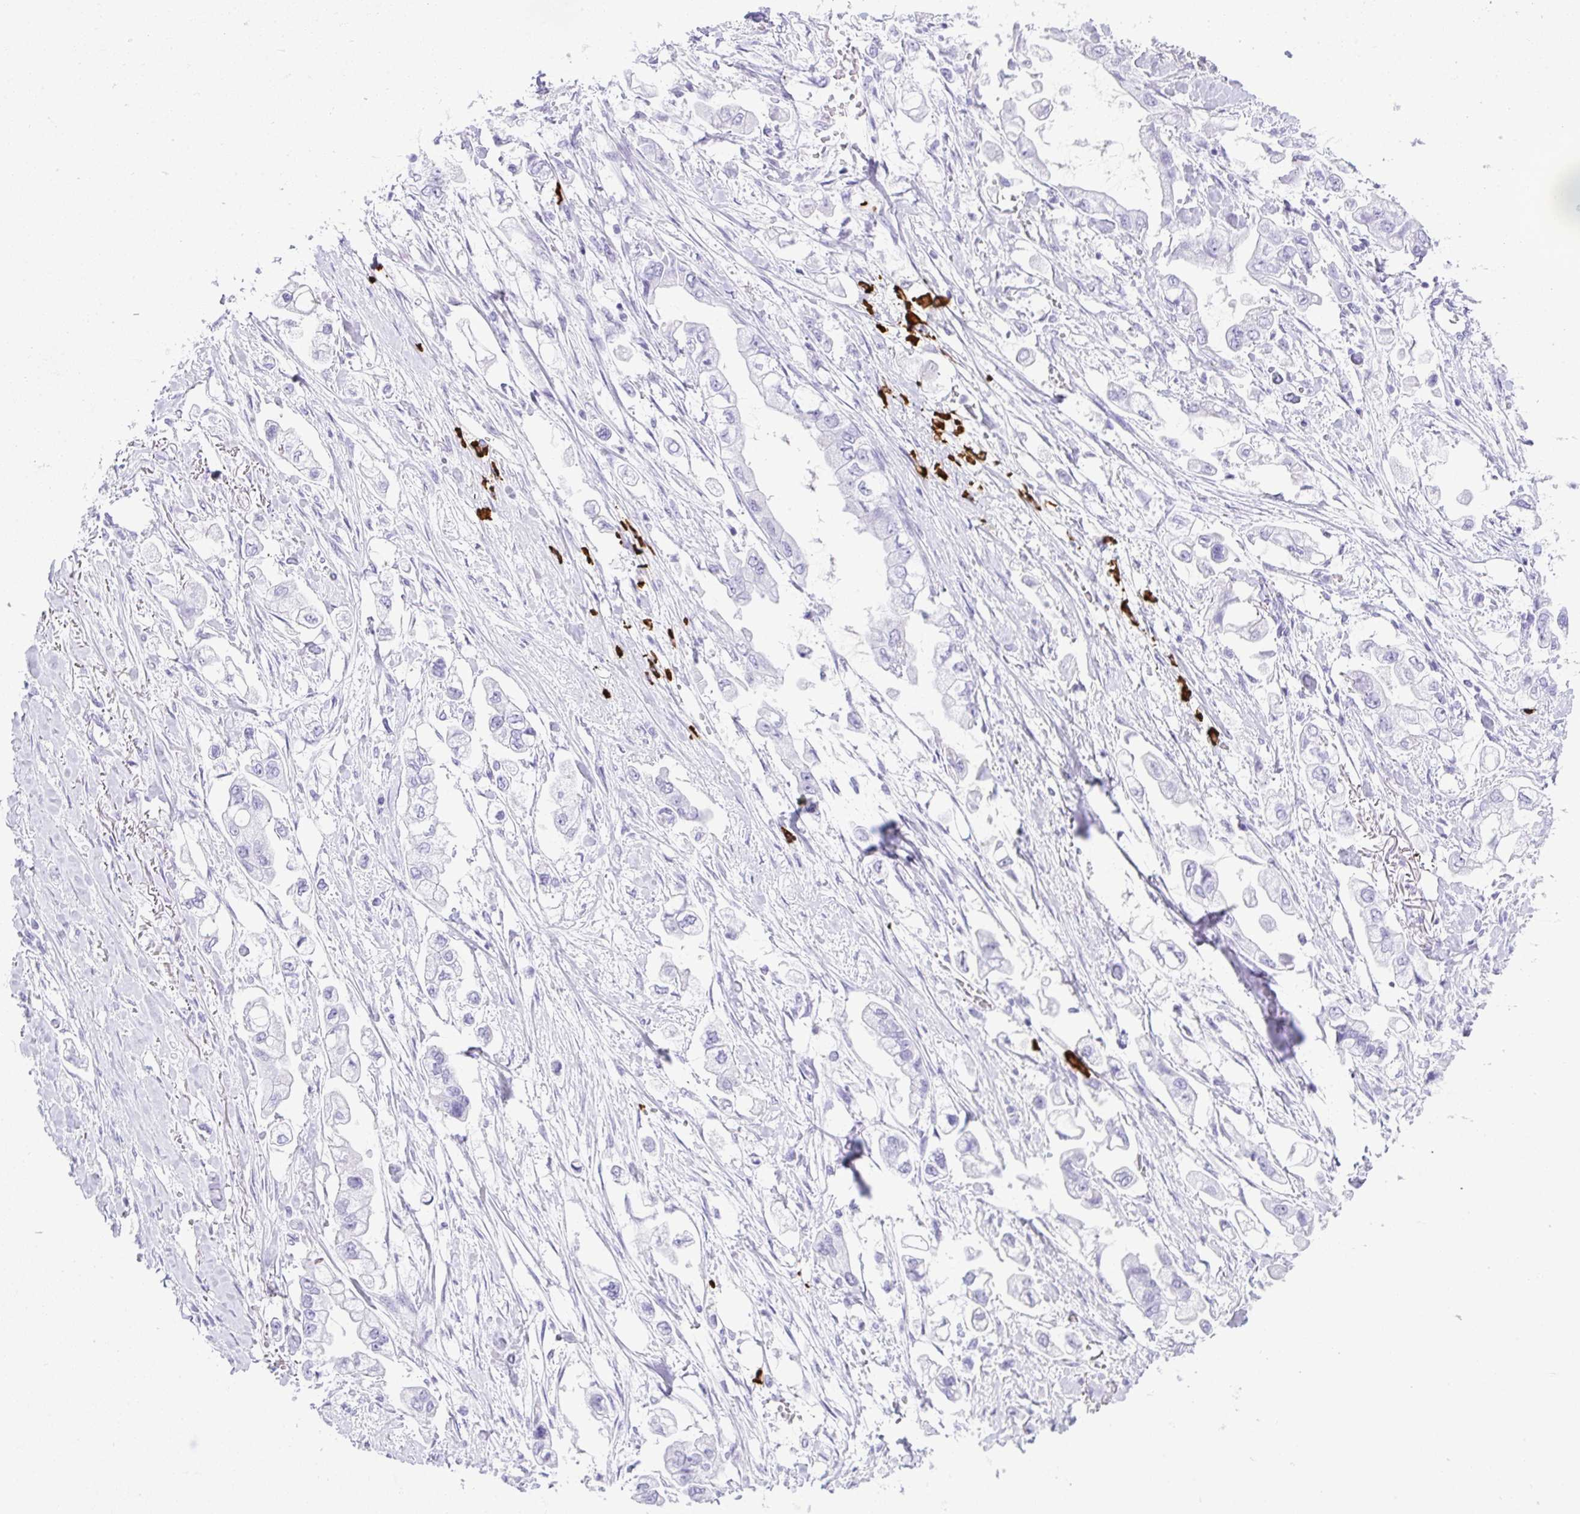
{"staining": {"intensity": "negative", "quantity": "none", "location": "none"}, "tissue": "stomach cancer", "cell_type": "Tumor cells", "image_type": "cancer", "snomed": [{"axis": "morphology", "description": "Adenocarcinoma, NOS"}, {"axis": "topography", "description": "Stomach"}], "caption": "High power microscopy micrograph of an immunohistochemistry (IHC) histopathology image of adenocarcinoma (stomach), revealing no significant positivity in tumor cells.", "gene": "CDADC1", "patient": {"sex": "male", "age": 62}}